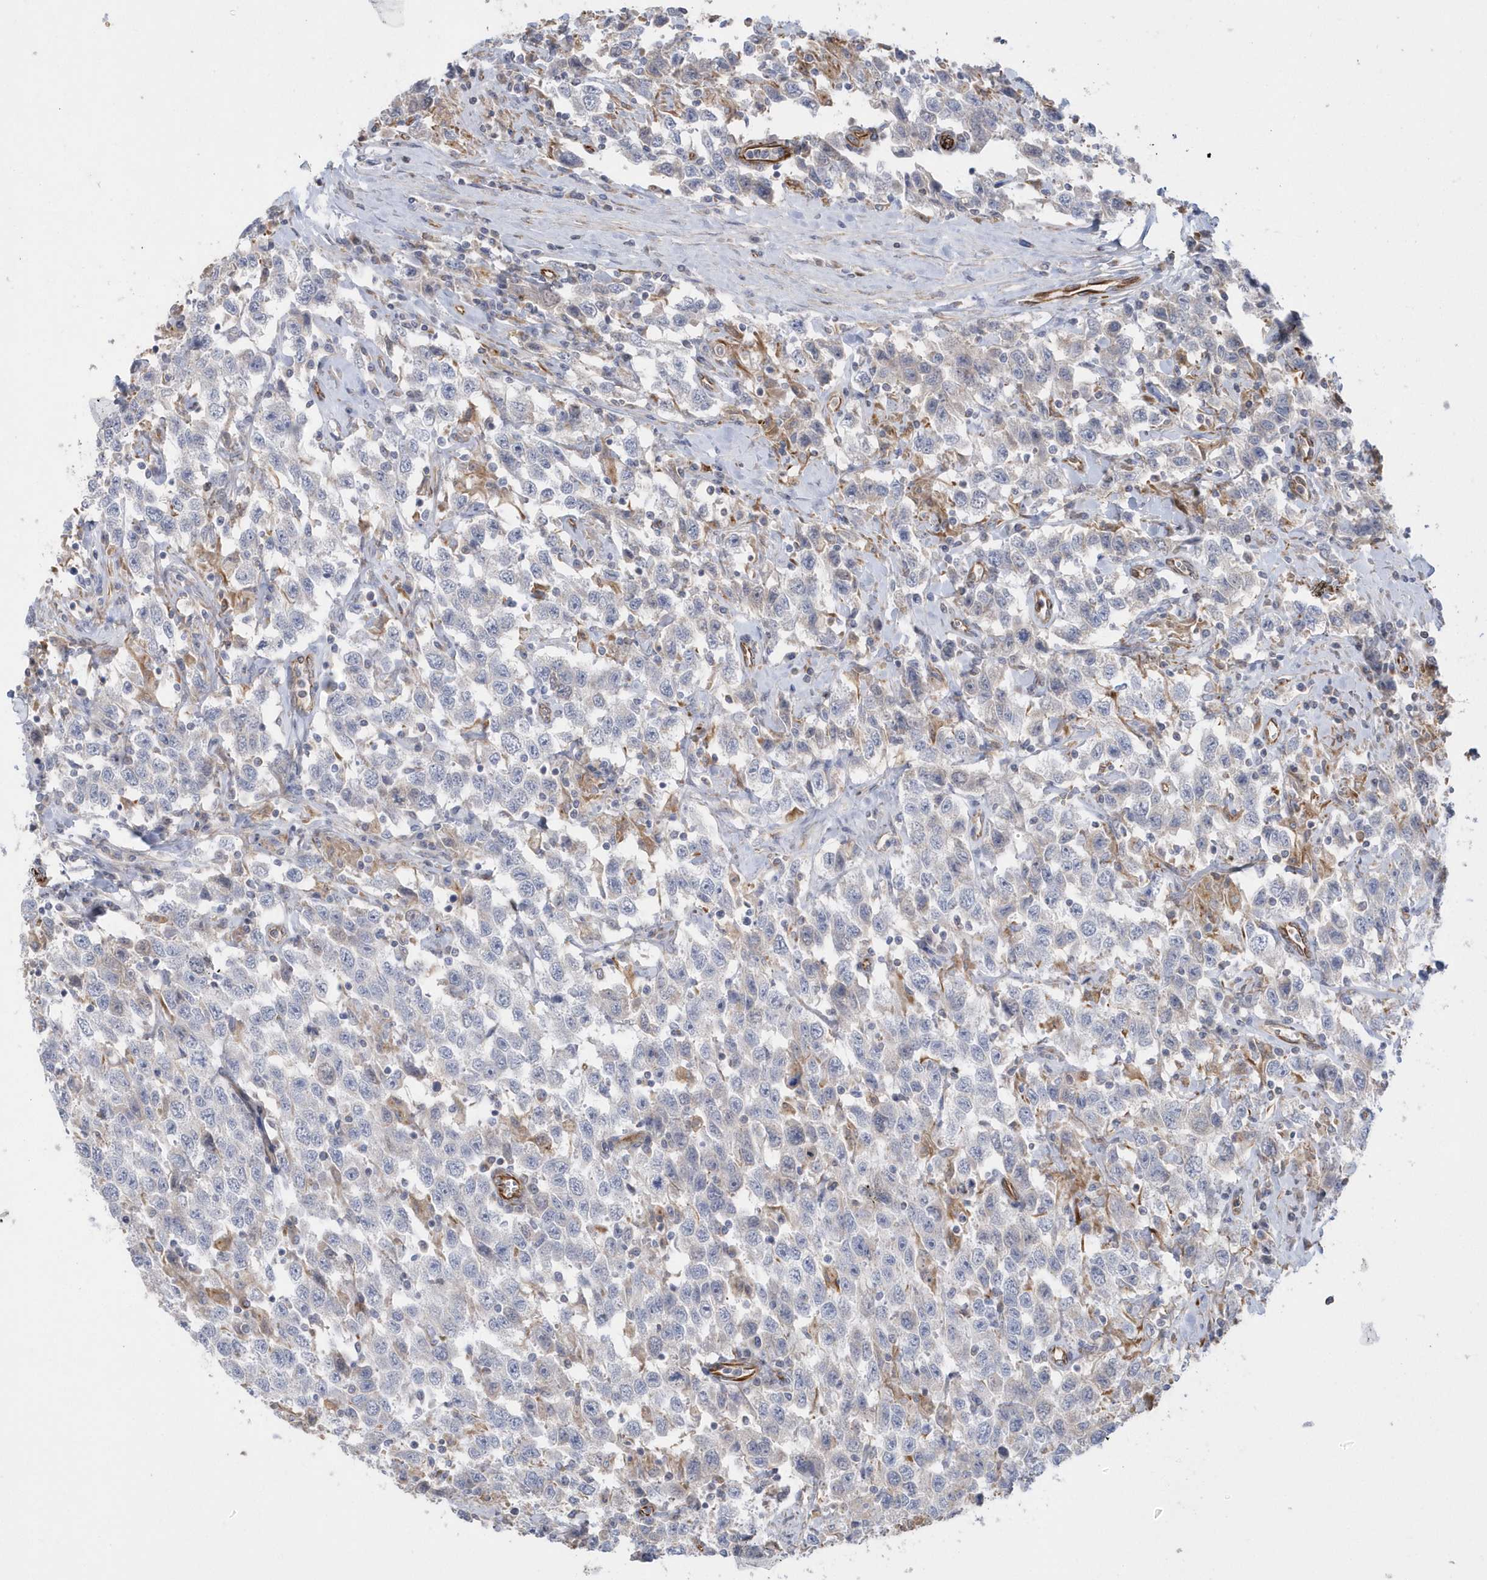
{"staining": {"intensity": "negative", "quantity": "none", "location": "none"}, "tissue": "testis cancer", "cell_type": "Tumor cells", "image_type": "cancer", "snomed": [{"axis": "morphology", "description": "Seminoma, NOS"}, {"axis": "topography", "description": "Testis"}], "caption": "Immunohistochemical staining of human testis cancer (seminoma) displays no significant staining in tumor cells.", "gene": "RAB17", "patient": {"sex": "male", "age": 41}}